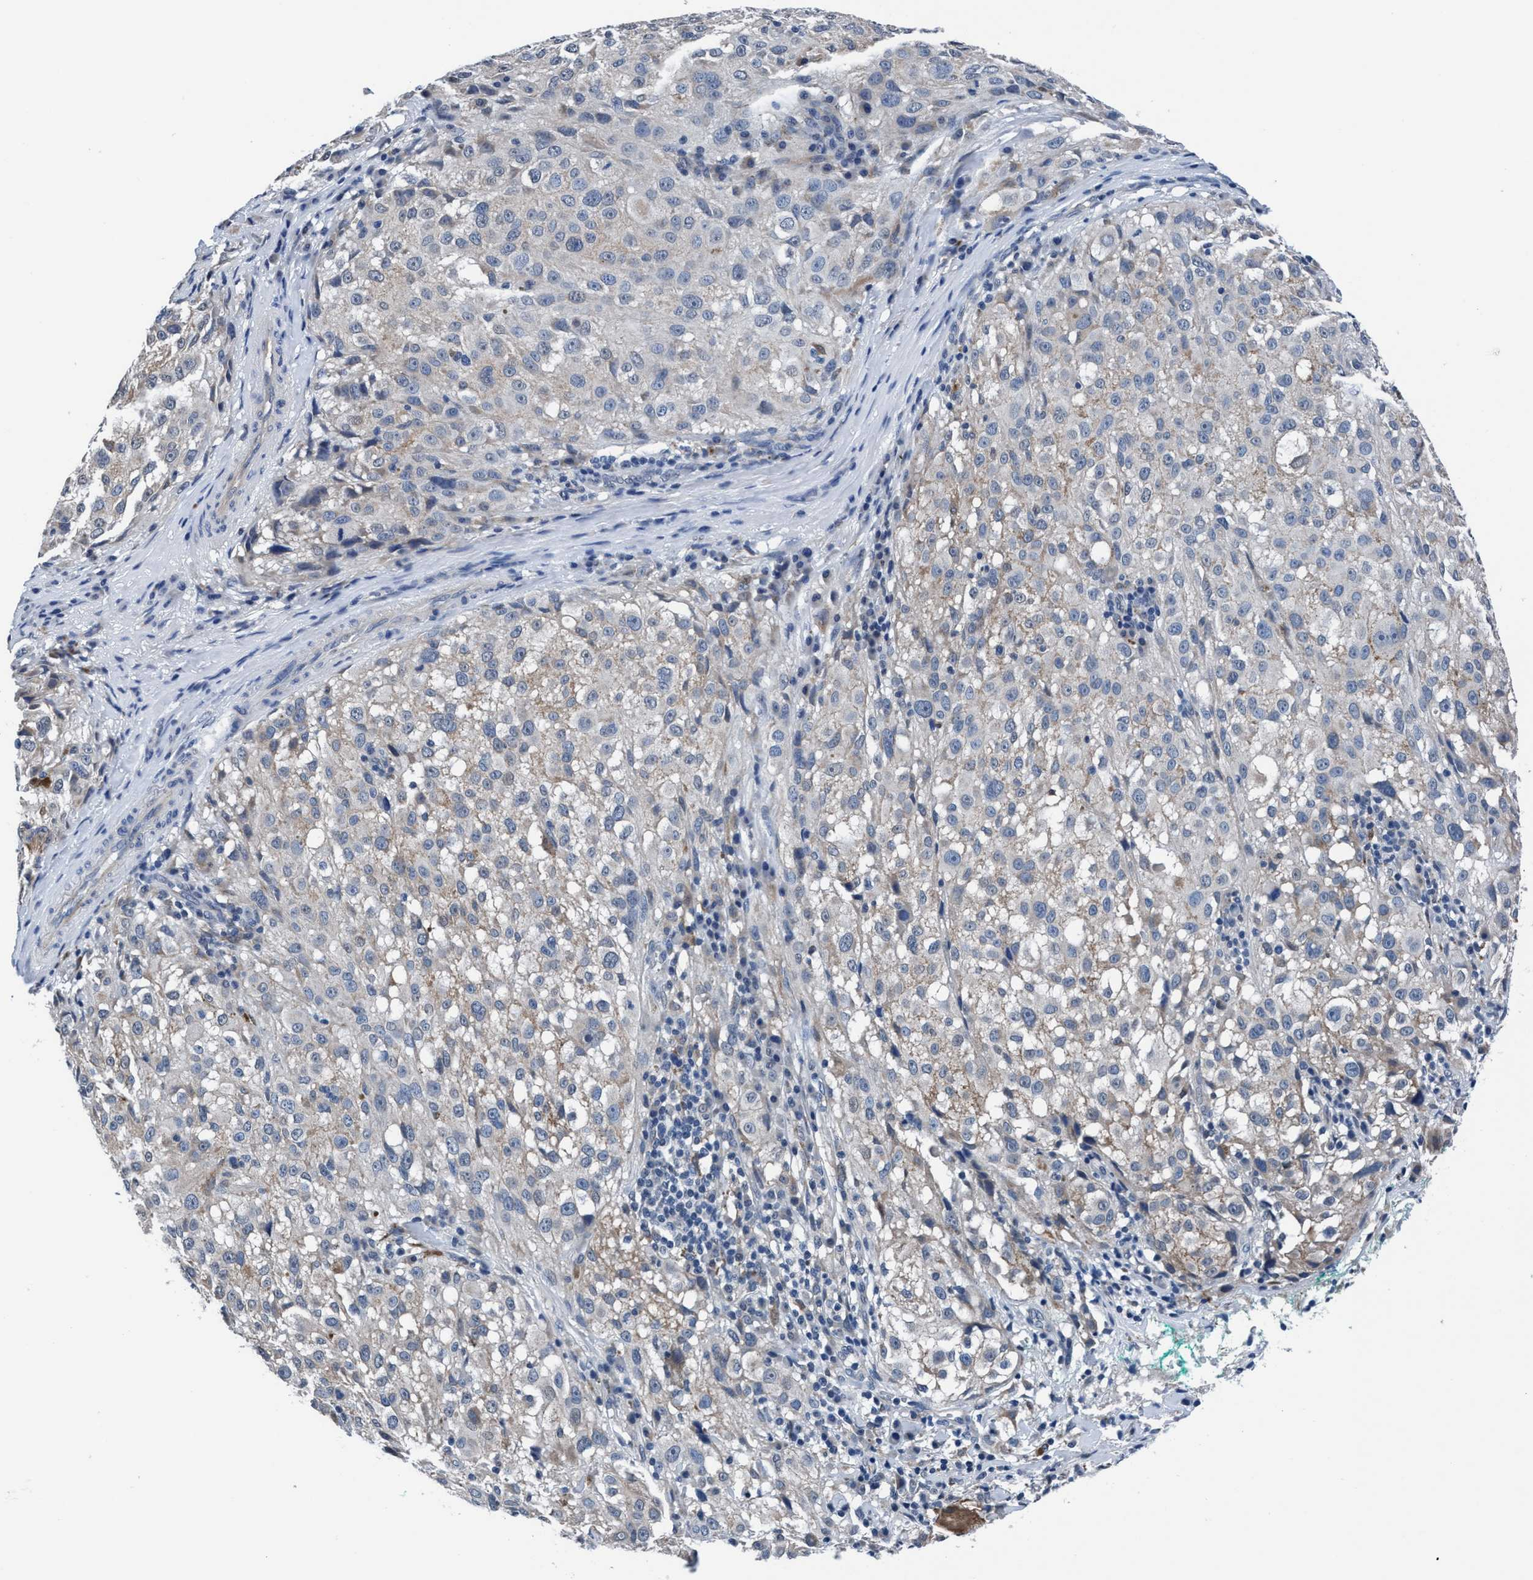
{"staining": {"intensity": "weak", "quantity": "<25%", "location": "cytoplasmic/membranous"}, "tissue": "melanoma", "cell_type": "Tumor cells", "image_type": "cancer", "snomed": [{"axis": "morphology", "description": "Necrosis, NOS"}, {"axis": "morphology", "description": "Malignant melanoma, NOS"}, {"axis": "topography", "description": "Skin"}], "caption": "Tumor cells are negative for protein expression in human melanoma.", "gene": "TMEM94", "patient": {"sex": "female", "age": 87}}